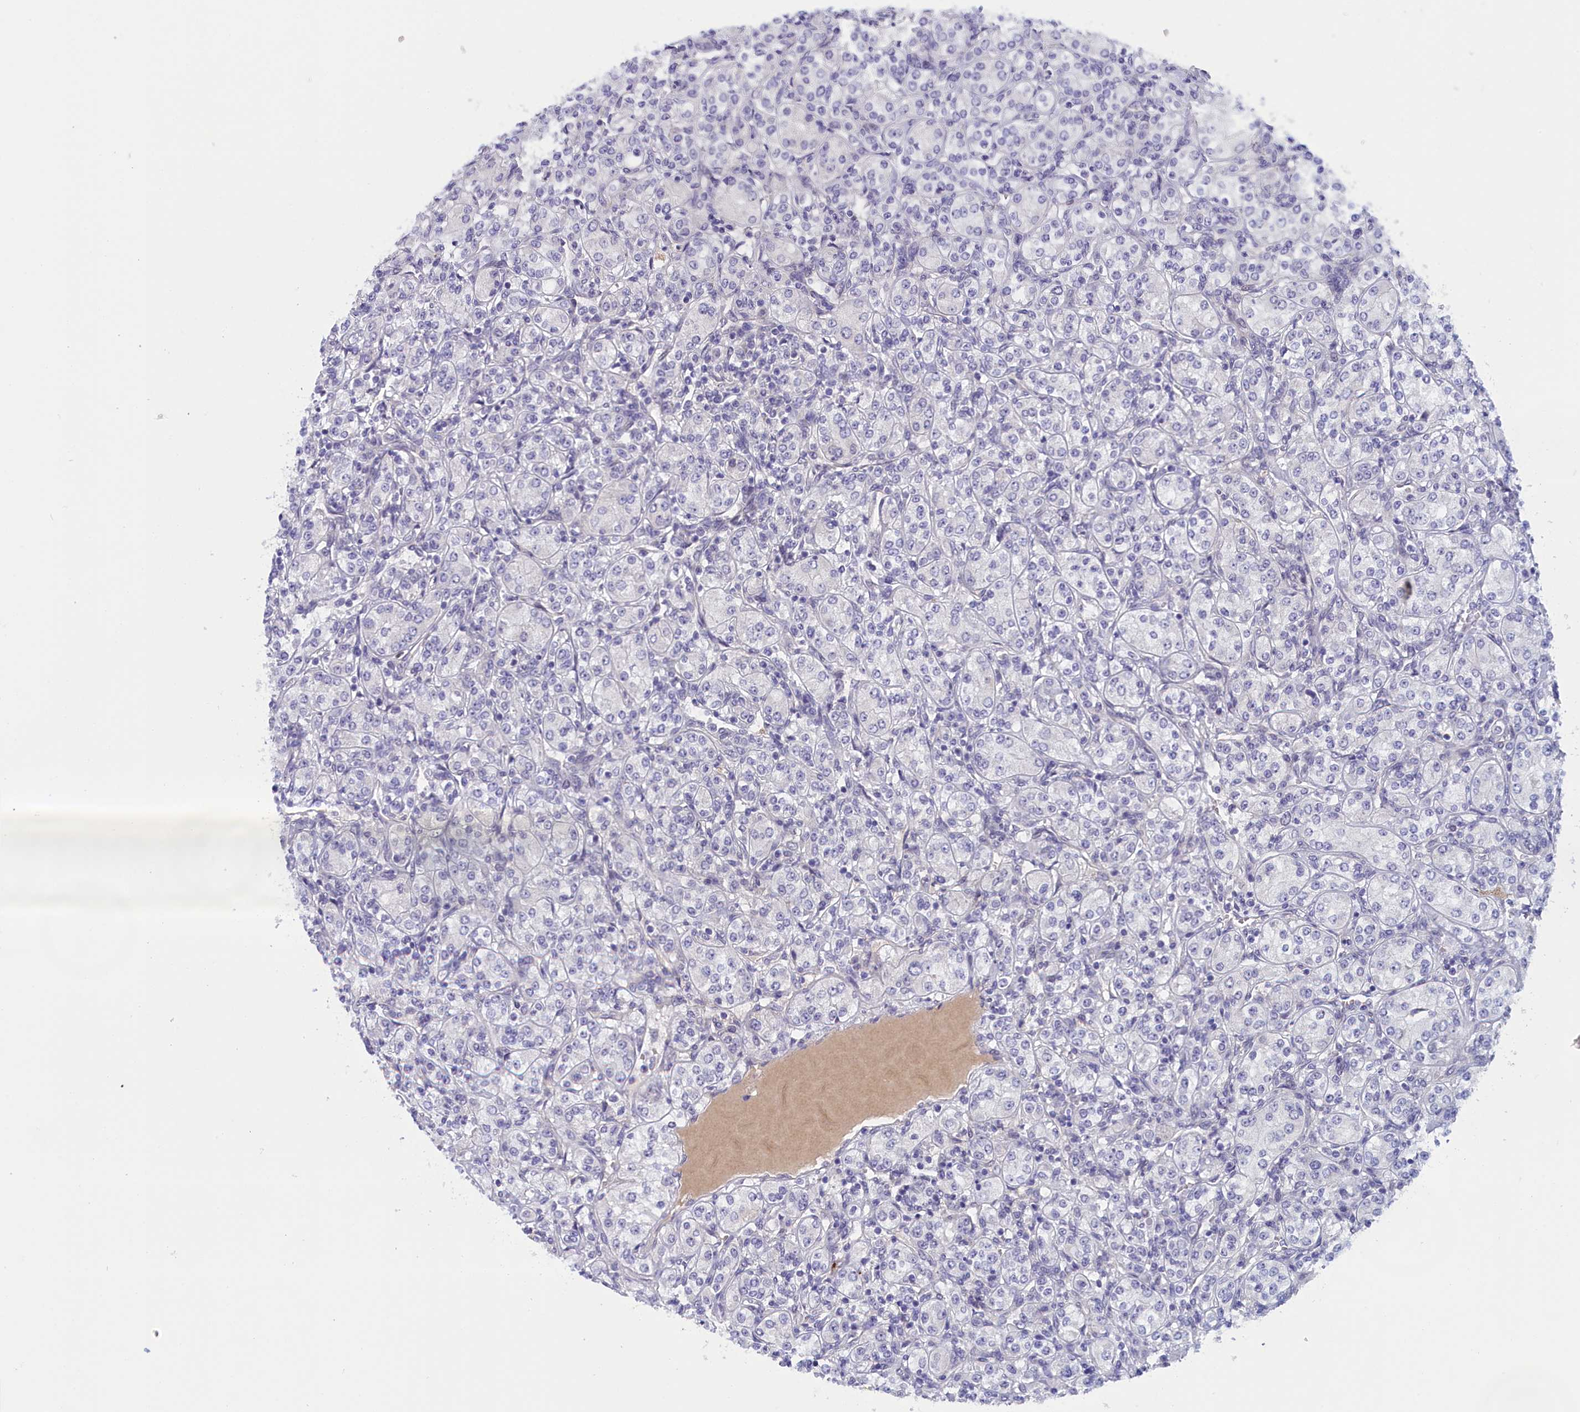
{"staining": {"intensity": "negative", "quantity": "none", "location": "none"}, "tissue": "renal cancer", "cell_type": "Tumor cells", "image_type": "cancer", "snomed": [{"axis": "morphology", "description": "Adenocarcinoma, NOS"}, {"axis": "topography", "description": "Kidney"}], "caption": "High magnification brightfield microscopy of adenocarcinoma (renal) stained with DAB (3,3'-diaminobenzidine) (brown) and counterstained with hematoxylin (blue): tumor cells show no significant expression. (Stains: DAB (3,3'-diaminobenzidine) IHC with hematoxylin counter stain, Microscopy: brightfield microscopy at high magnification).", "gene": "IGFALS", "patient": {"sex": "male", "age": 77}}